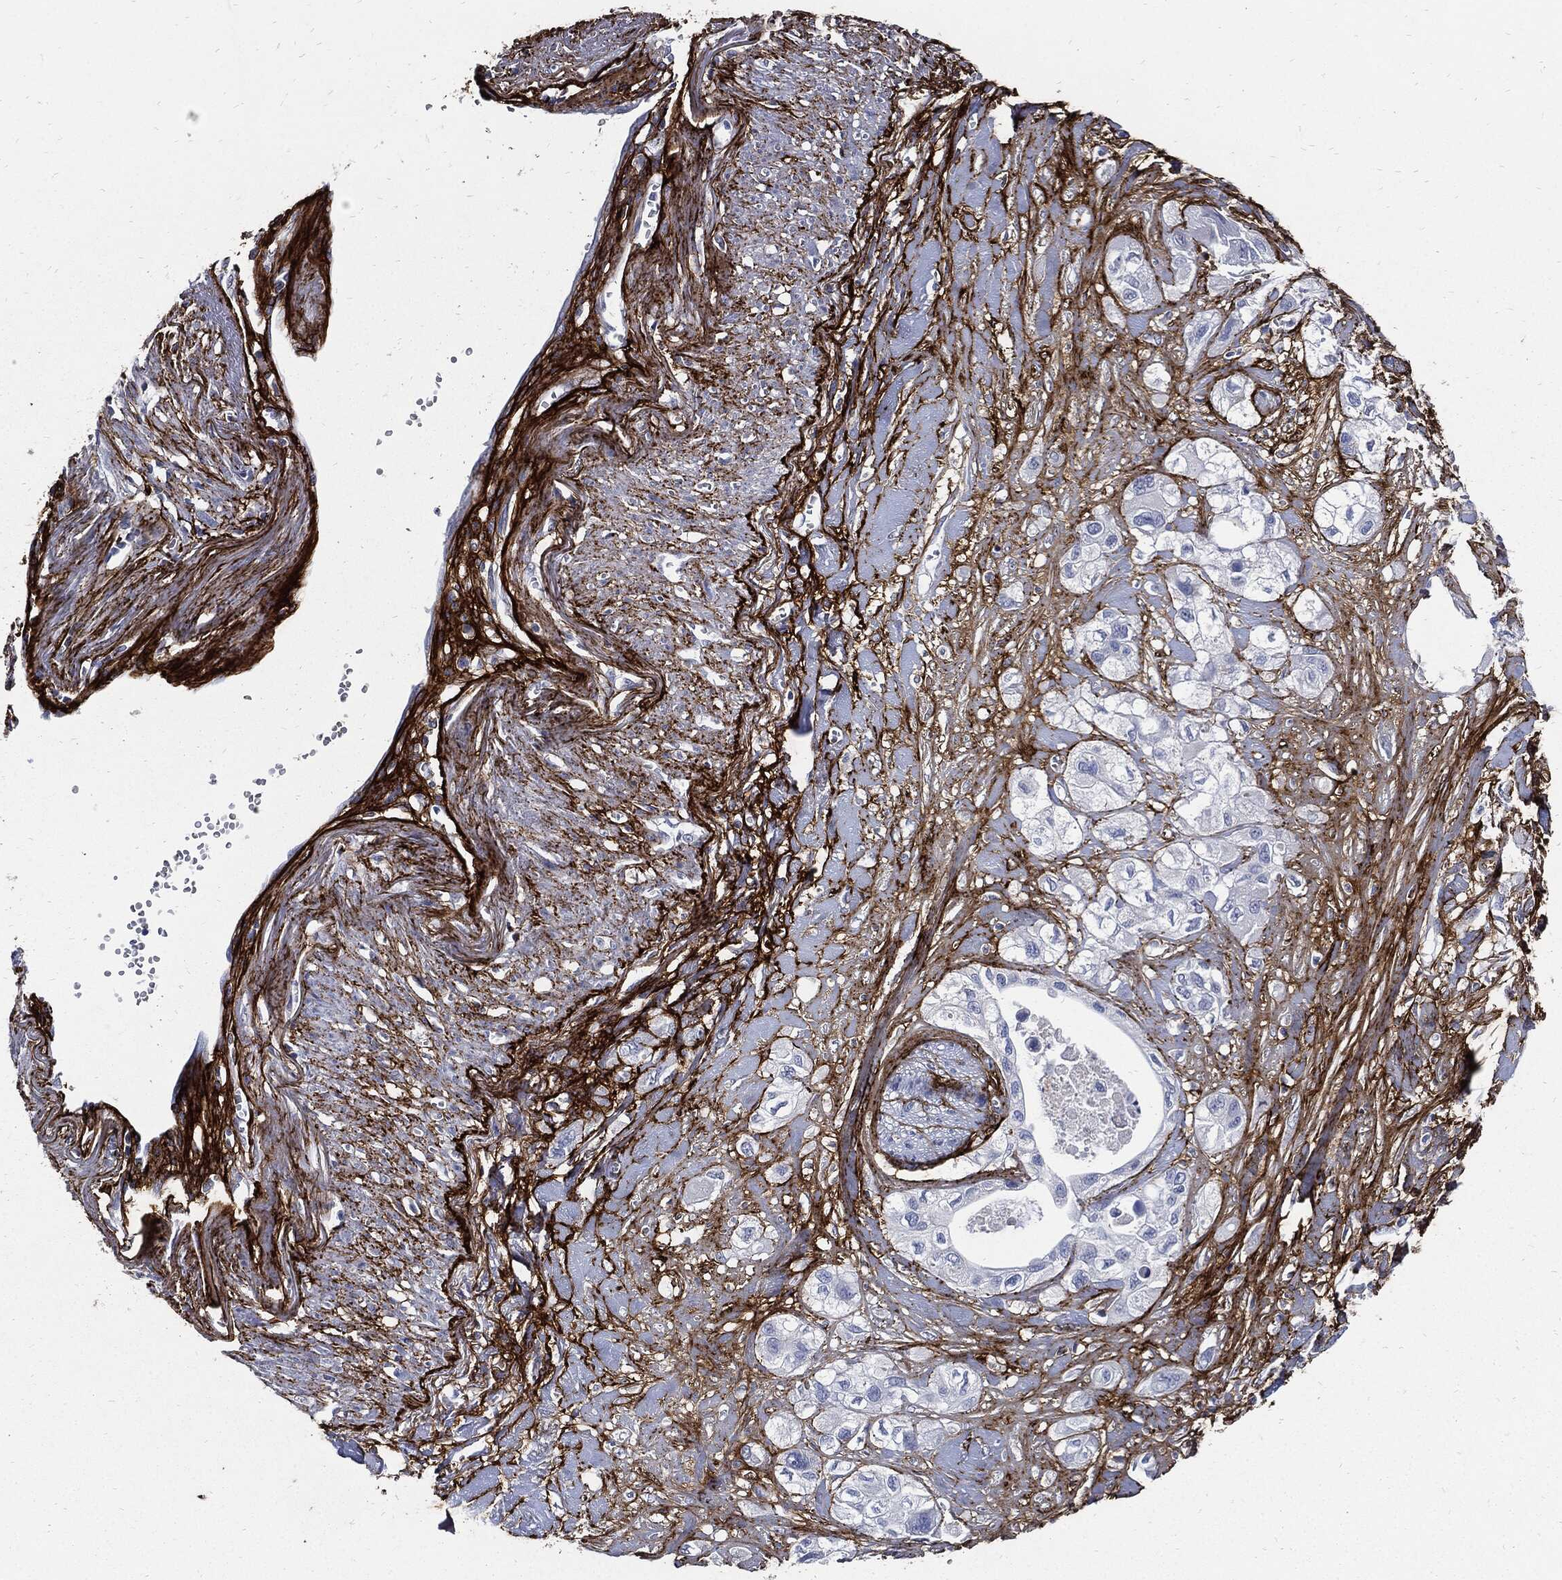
{"staining": {"intensity": "negative", "quantity": "none", "location": "none"}, "tissue": "pancreatic cancer", "cell_type": "Tumor cells", "image_type": "cancer", "snomed": [{"axis": "morphology", "description": "Adenocarcinoma, NOS"}, {"axis": "topography", "description": "Pancreas"}], "caption": "IHC micrograph of neoplastic tissue: pancreatic cancer stained with DAB (3,3'-diaminobenzidine) displays no significant protein expression in tumor cells.", "gene": "FBN1", "patient": {"sex": "male", "age": 72}}